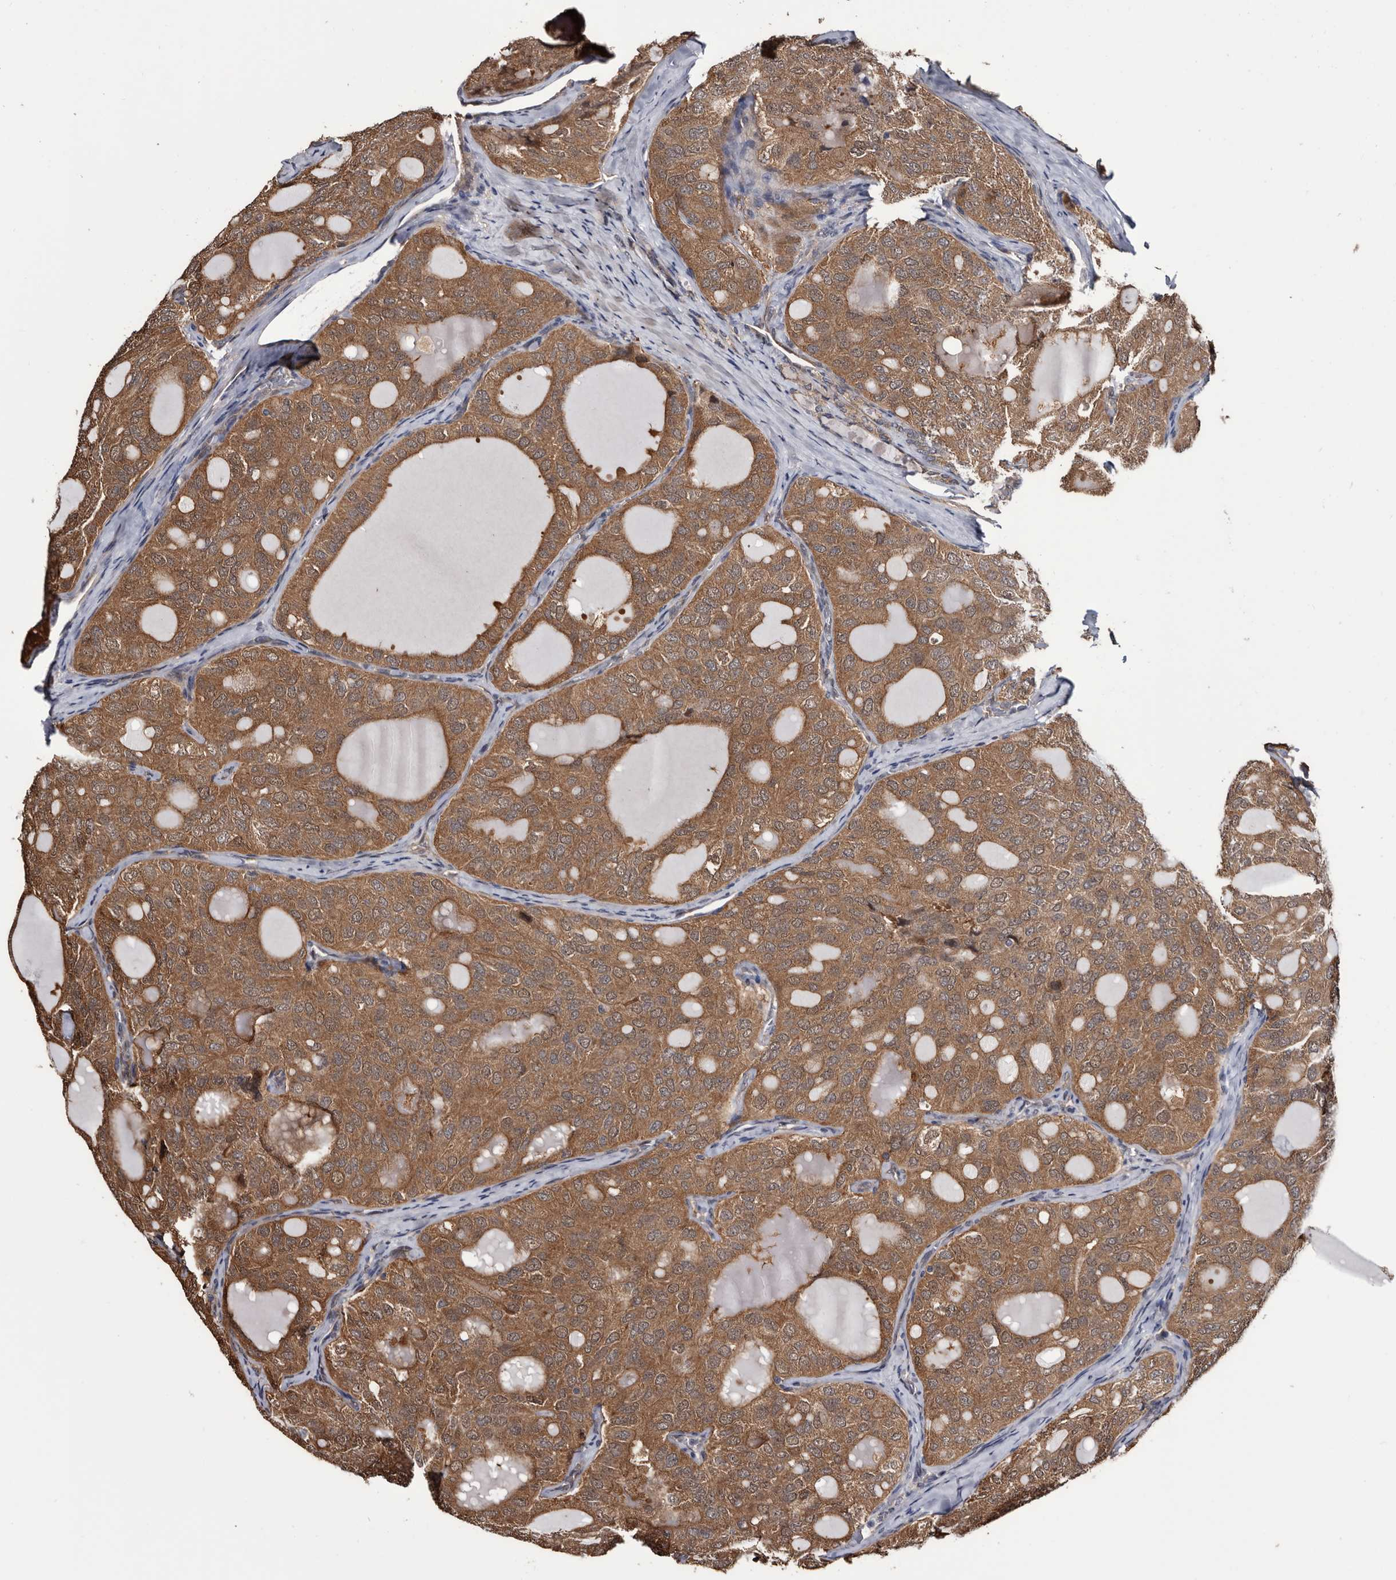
{"staining": {"intensity": "moderate", "quantity": ">75%", "location": "cytoplasmic/membranous"}, "tissue": "thyroid cancer", "cell_type": "Tumor cells", "image_type": "cancer", "snomed": [{"axis": "morphology", "description": "Follicular adenoma carcinoma, NOS"}, {"axis": "topography", "description": "Thyroid gland"}], "caption": "A brown stain highlights moderate cytoplasmic/membranous staining of a protein in thyroid follicular adenoma carcinoma tumor cells. Immunohistochemistry (ihc) stains the protein of interest in brown and the nuclei are stained blue.", "gene": "TTI2", "patient": {"sex": "male", "age": 75}}